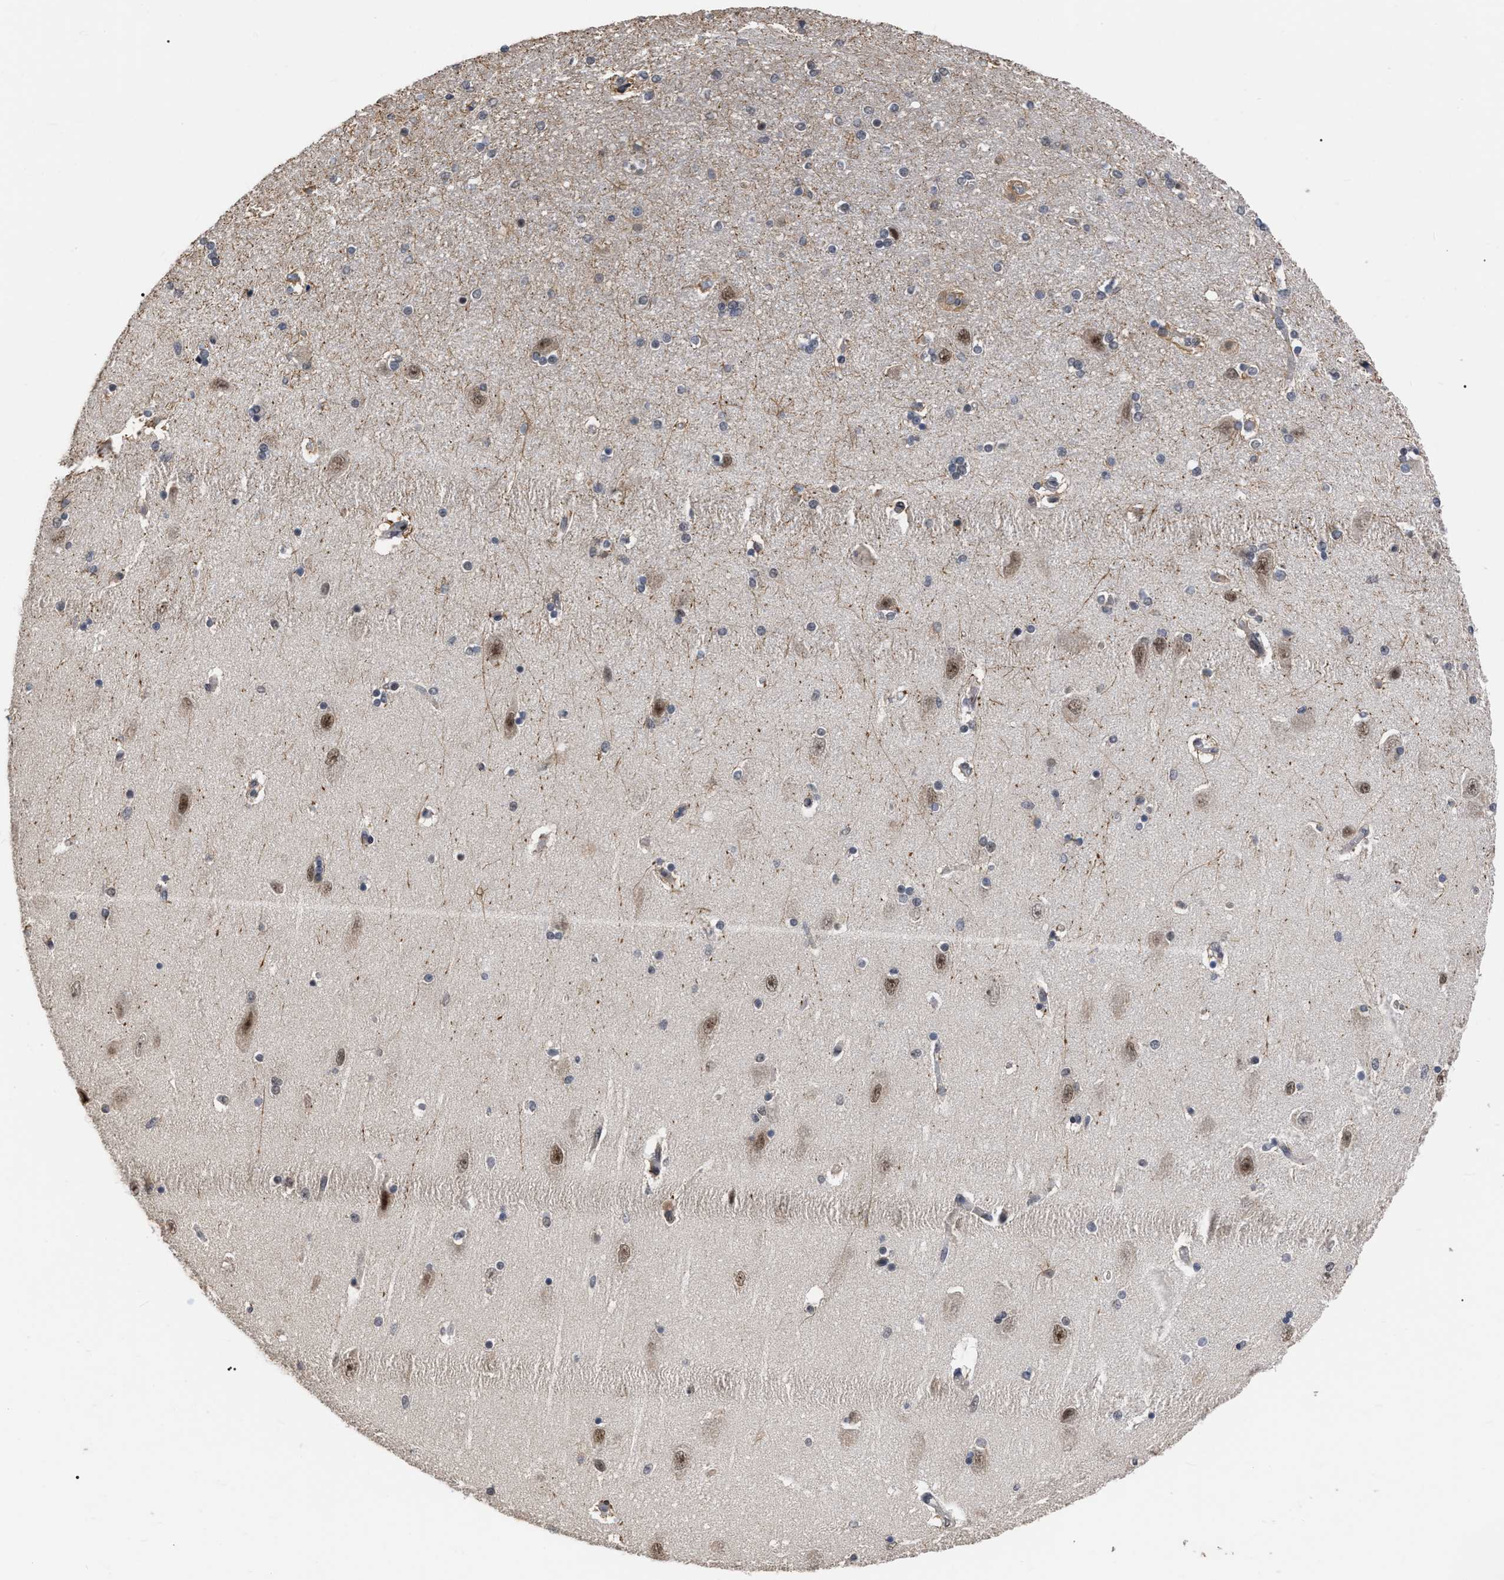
{"staining": {"intensity": "weak", "quantity": "<25%", "location": "nuclear"}, "tissue": "hippocampus", "cell_type": "Glial cells", "image_type": "normal", "snomed": [{"axis": "morphology", "description": "Normal tissue, NOS"}, {"axis": "topography", "description": "Hippocampus"}], "caption": "Micrograph shows no significant protein positivity in glial cells of unremarkable hippocampus. (DAB (3,3'-diaminobenzidine) IHC, high magnification).", "gene": "JAZF1", "patient": {"sex": "female", "age": 54}}